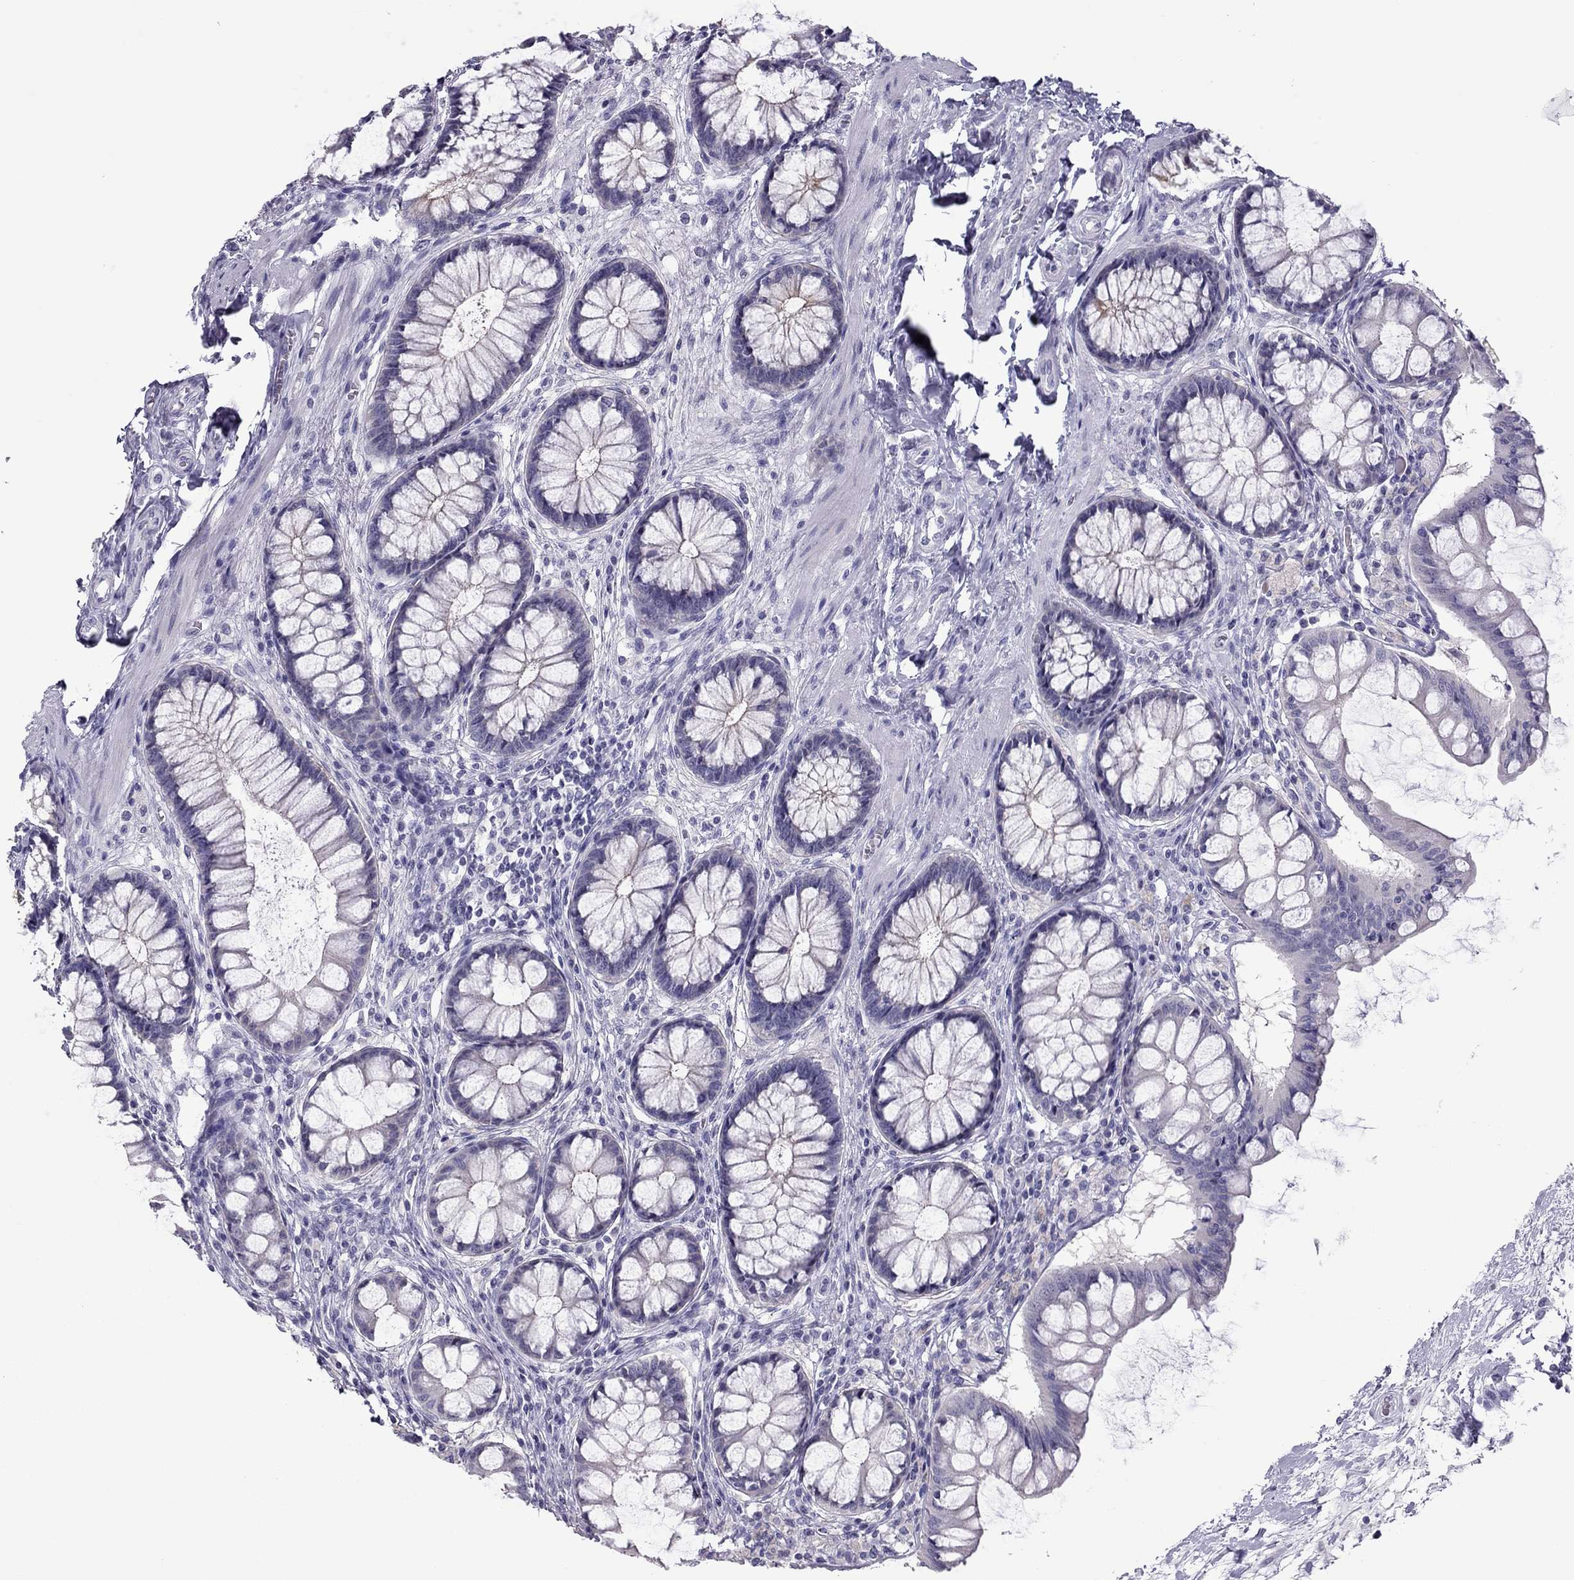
{"staining": {"intensity": "negative", "quantity": "none", "location": "none"}, "tissue": "colon", "cell_type": "Endothelial cells", "image_type": "normal", "snomed": [{"axis": "morphology", "description": "Normal tissue, NOS"}, {"axis": "topography", "description": "Colon"}], "caption": "Endothelial cells show no significant expression in benign colon. Nuclei are stained in blue.", "gene": "TEX14", "patient": {"sex": "female", "age": 65}}